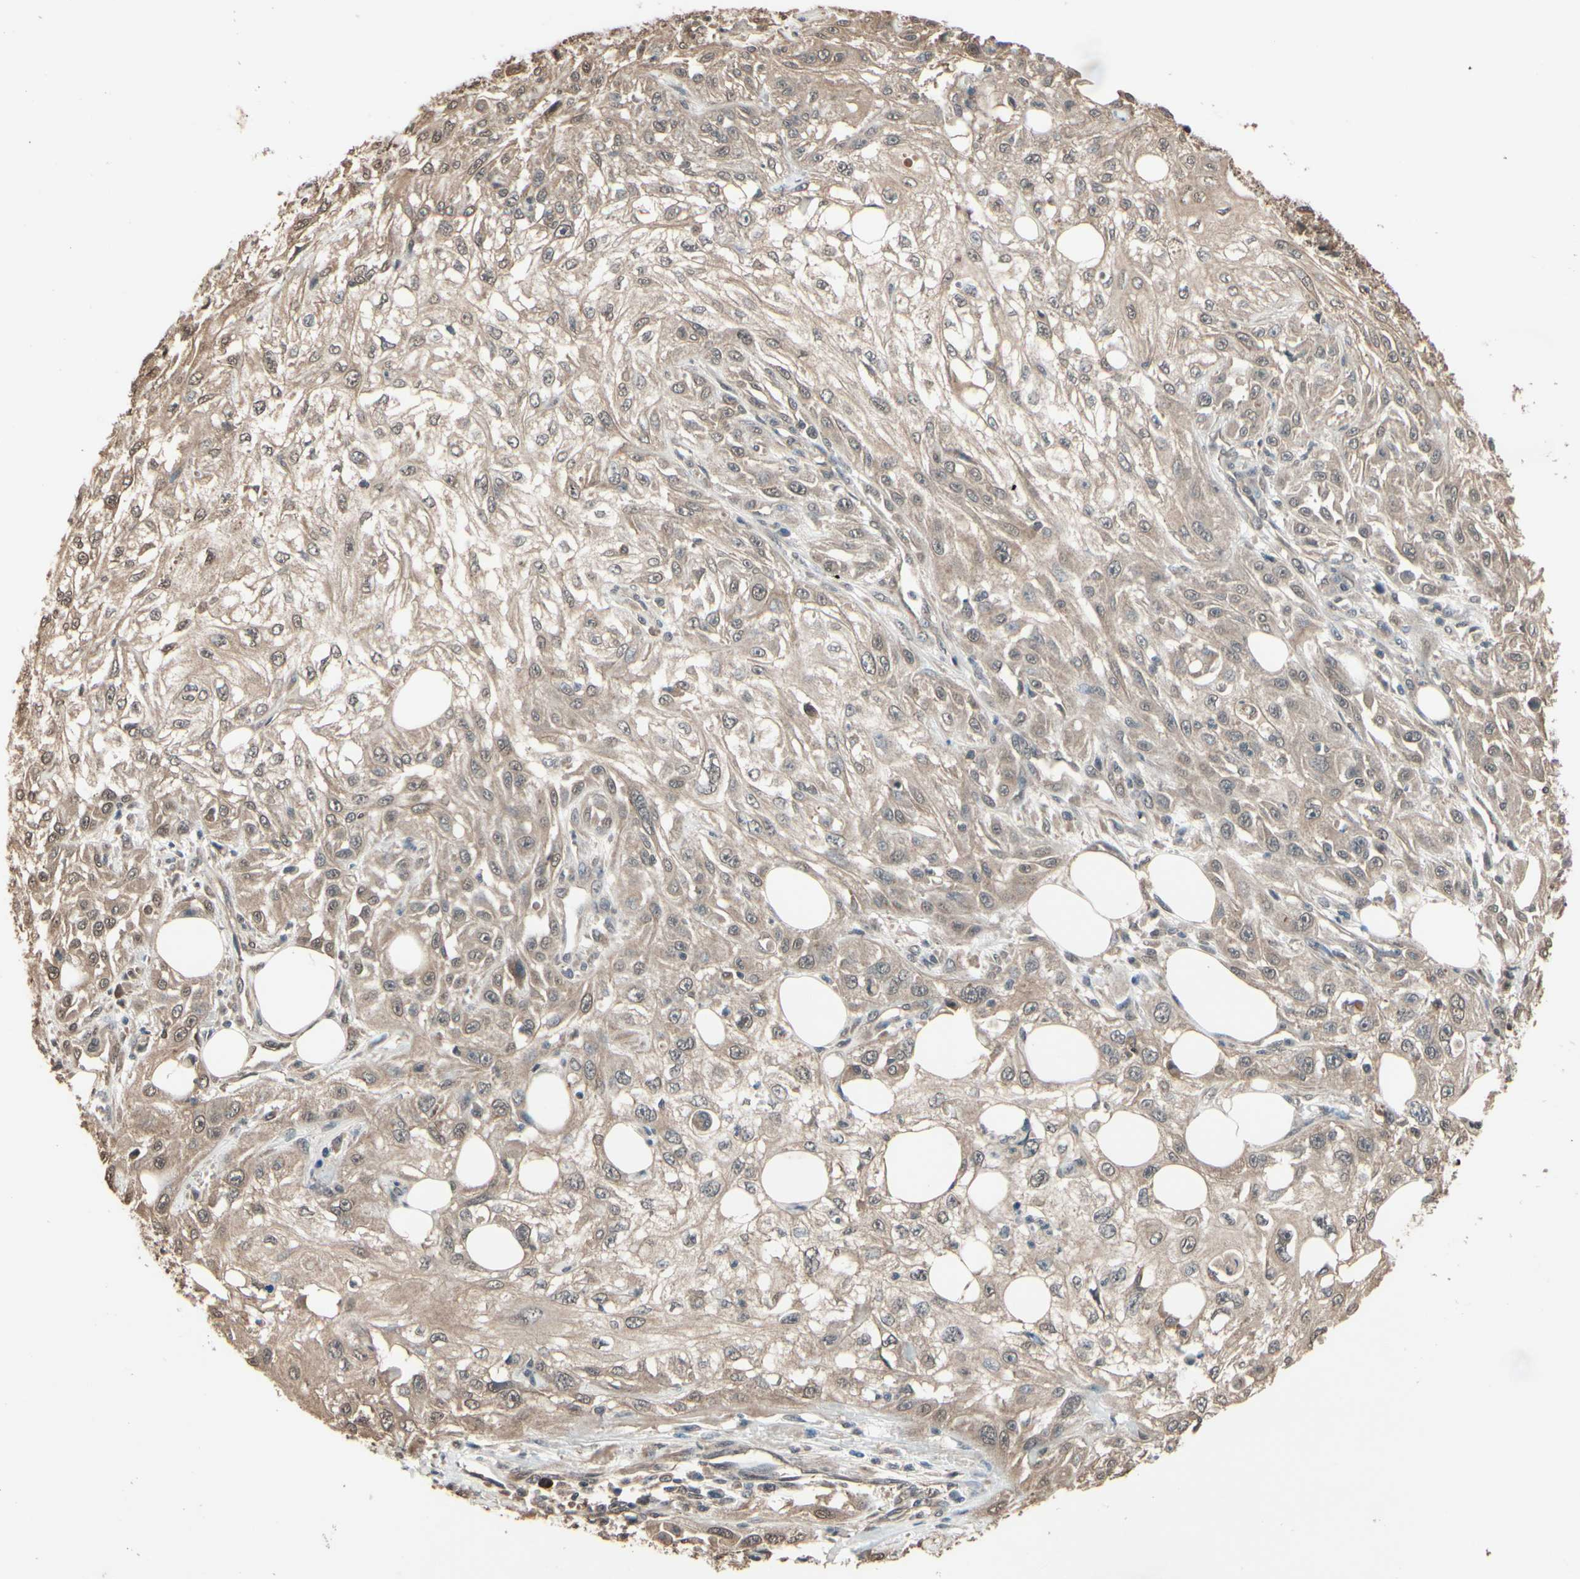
{"staining": {"intensity": "weak", "quantity": ">75%", "location": "cytoplasmic/membranous"}, "tissue": "skin cancer", "cell_type": "Tumor cells", "image_type": "cancer", "snomed": [{"axis": "morphology", "description": "Squamous cell carcinoma, NOS"}, {"axis": "topography", "description": "Skin"}], "caption": "Skin cancer stained with DAB (3,3'-diaminobenzidine) IHC shows low levels of weak cytoplasmic/membranous expression in about >75% of tumor cells. The staining was performed using DAB to visualize the protein expression in brown, while the nuclei were stained in blue with hematoxylin (Magnification: 20x).", "gene": "PNPLA7", "patient": {"sex": "male", "age": 75}}